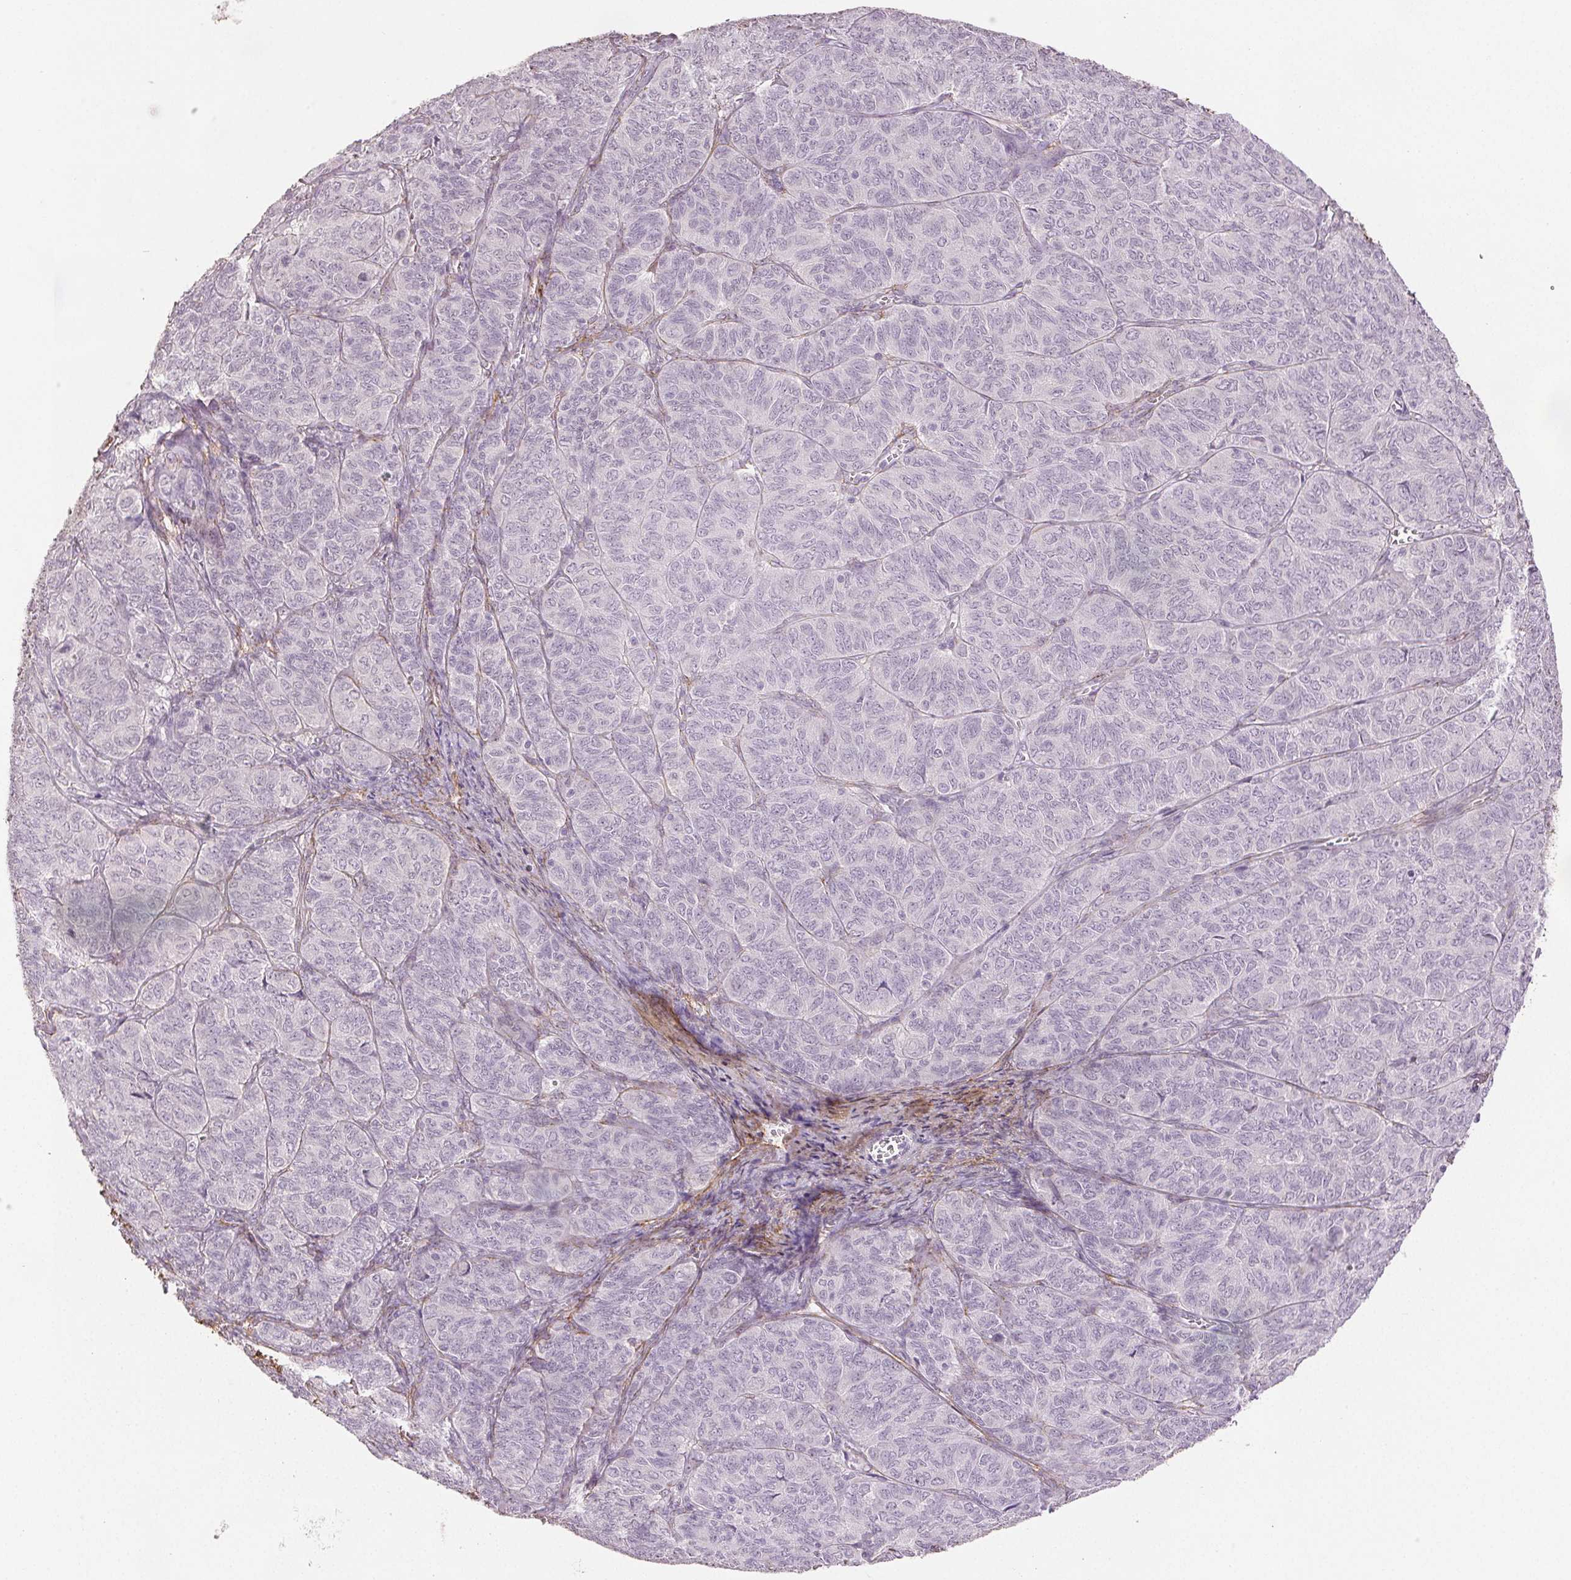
{"staining": {"intensity": "negative", "quantity": "none", "location": "none"}, "tissue": "ovarian cancer", "cell_type": "Tumor cells", "image_type": "cancer", "snomed": [{"axis": "morphology", "description": "Carcinoma, endometroid"}, {"axis": "topography", "description": "Ovary"}], "caption": "IHC histopathology image of neoplastic tissue: human endometroid carcinoma (ovarian) stained with DAB (3,3'-diaminobenzidine) shows no significant protein expression in tumor cells.", "gene": "FBN1", "patient": {"sex": "female", "age": 80}}